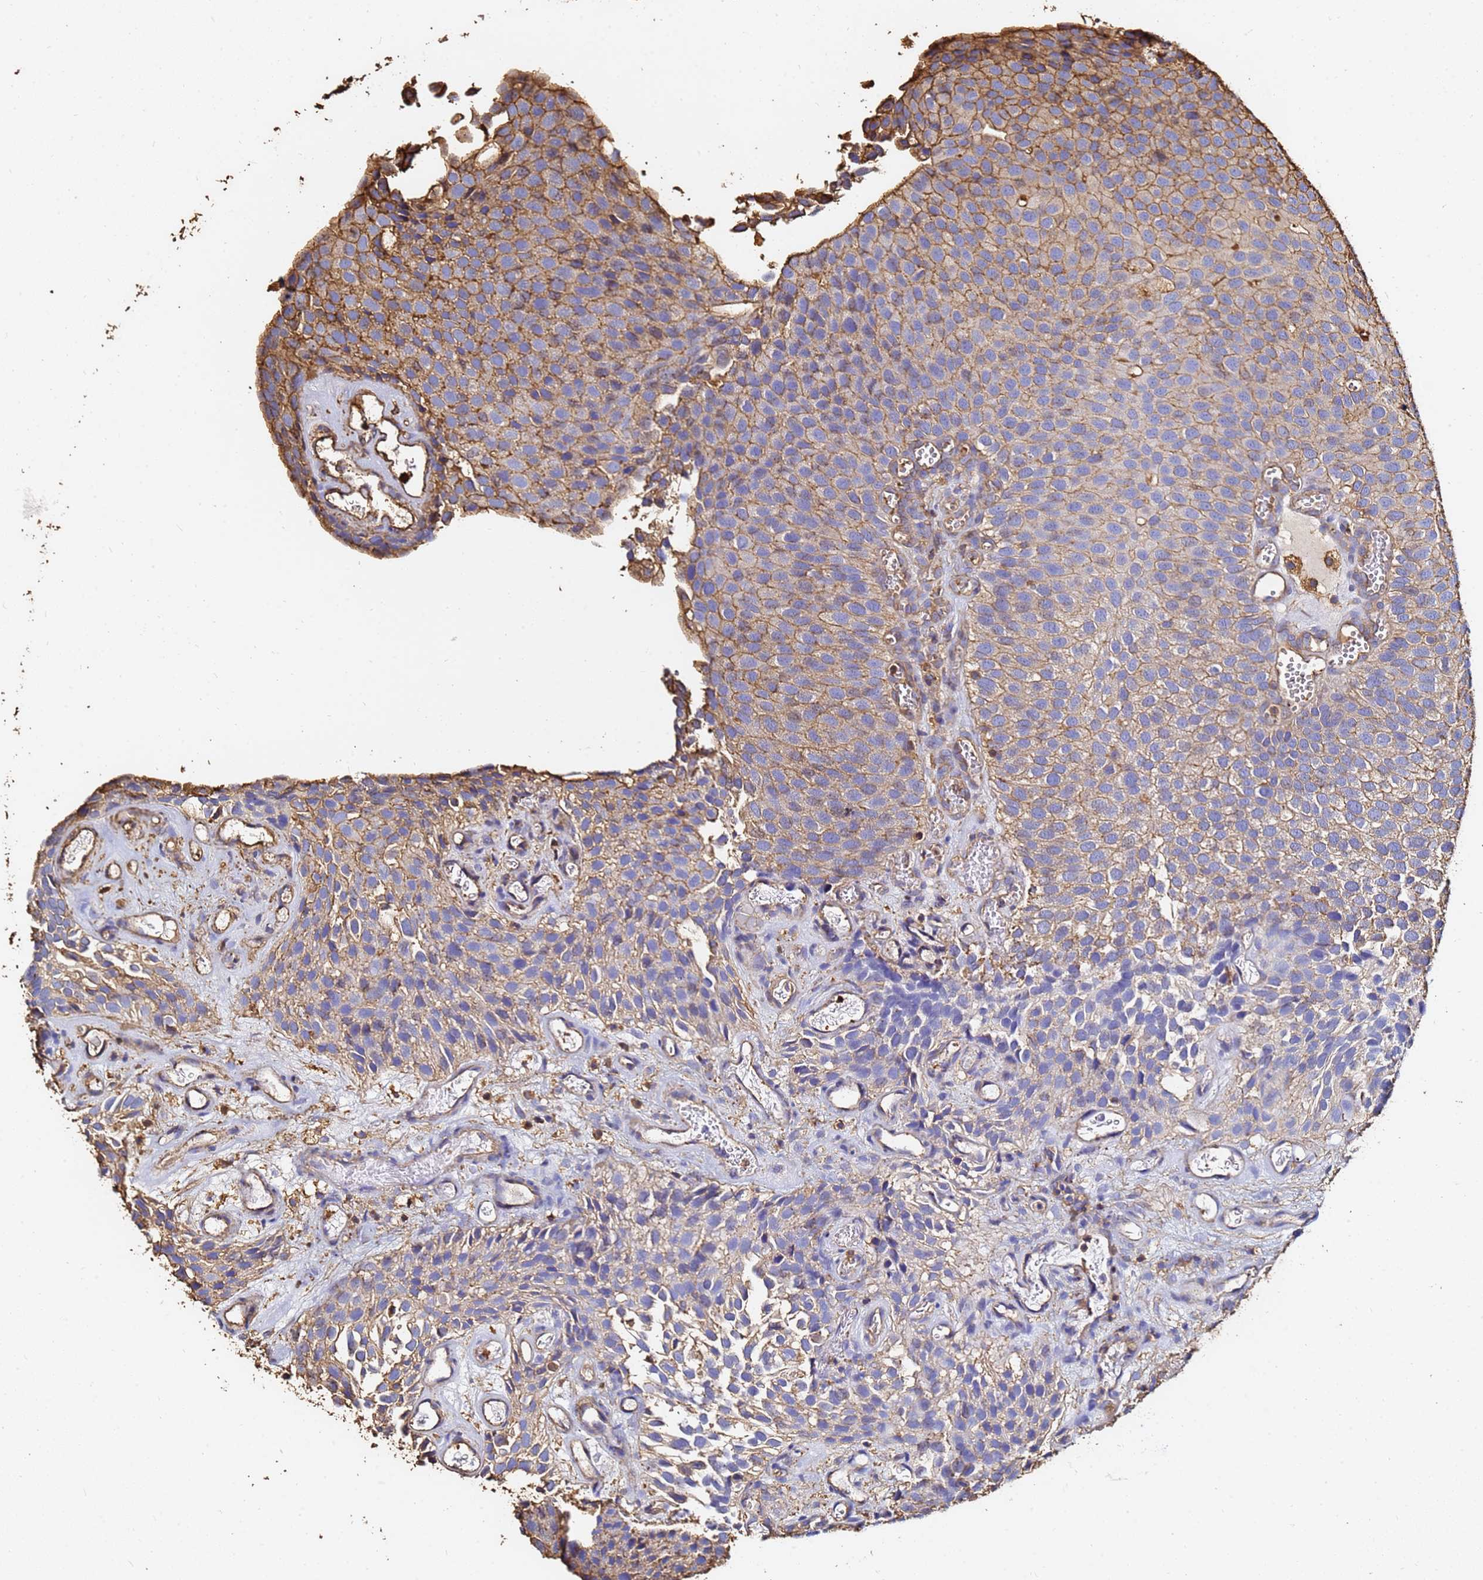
{"staining": {"intensity": "moderate", "quantity": "<25%", "location": "cytoplasmic/membranous"}, "tissue": "urothelial cancer", "cell_type": "Tumor cells", "image_type": "cancer", "snomed": [{"axis": "morphology", "description": "Urothelial carcinoma, Low grade"}, {"axis": "topography", "description": "Urinary bladder"}], "caption": "A histopathology image of human low-grade urothelial carcinoma stained for a protein demonstrates moderate cytoplasmic/membranous brown staining in tumor cells.", "gene": "ACTB", "patient": {"sex": "male", "age": 89}}